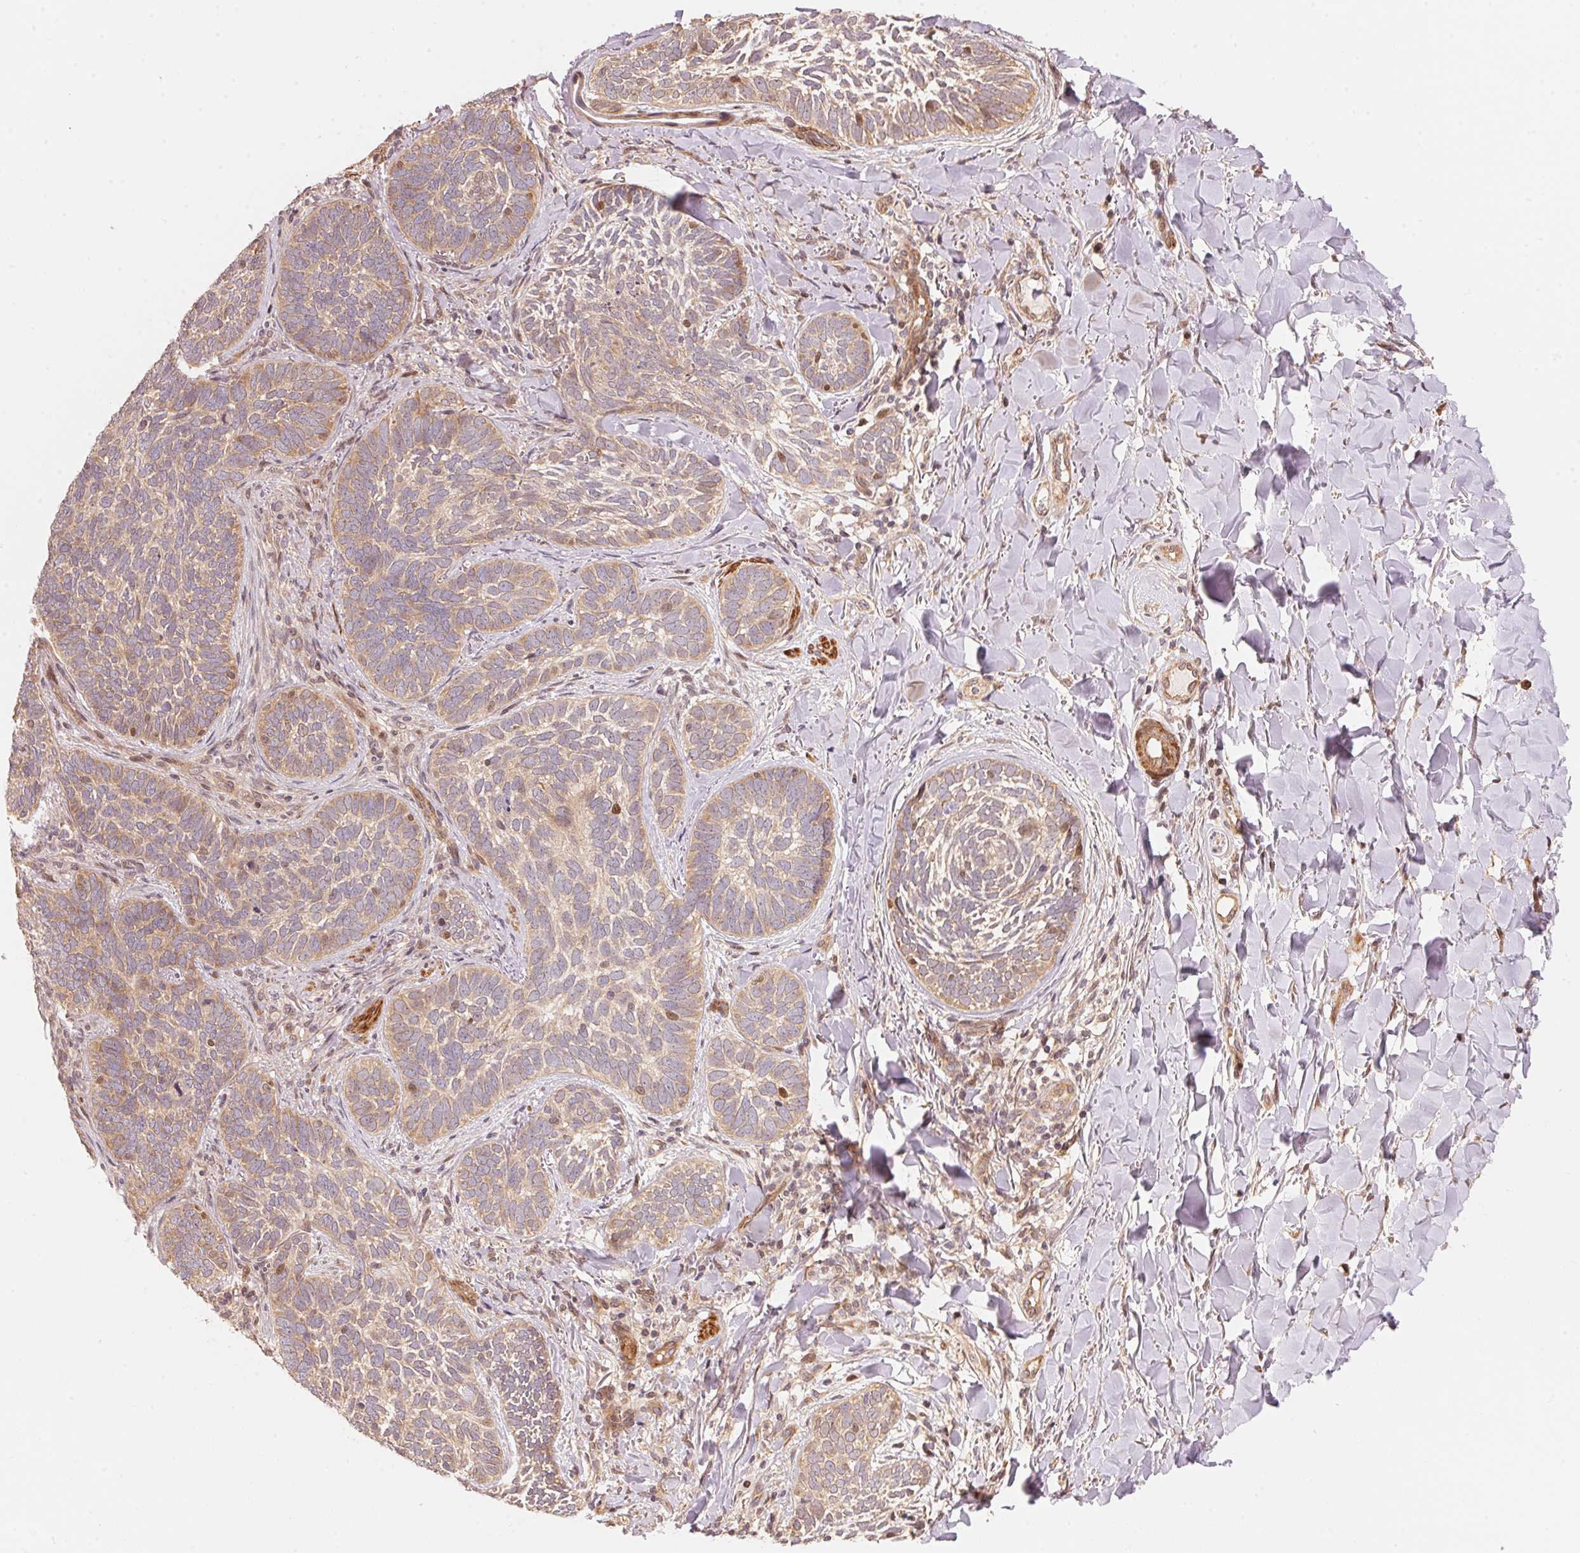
{"staining": {"intensity": "weak", "quantity": ">75%", "location": "cytoplasmic/membranous"}, "tissue": "skin cancer", "cell_type": "Tumor cells", "image_type": "cancer", "snomed": [{"axis": "morphology", "description": "Normal tissue, NOS"}, {"axis": "morphology", "description": "Basal cell carcinoma"}, {"axis": "topography", "description": "Skin"}], "caption": "The image shows staining of skin cancer (basal cell carcinoma), revealing weak cytoplasmic/membranous protein staining (brown color) within tumor cells.", "gene": "TNIP2", "patient": {"sex": "male", "age": 46}}